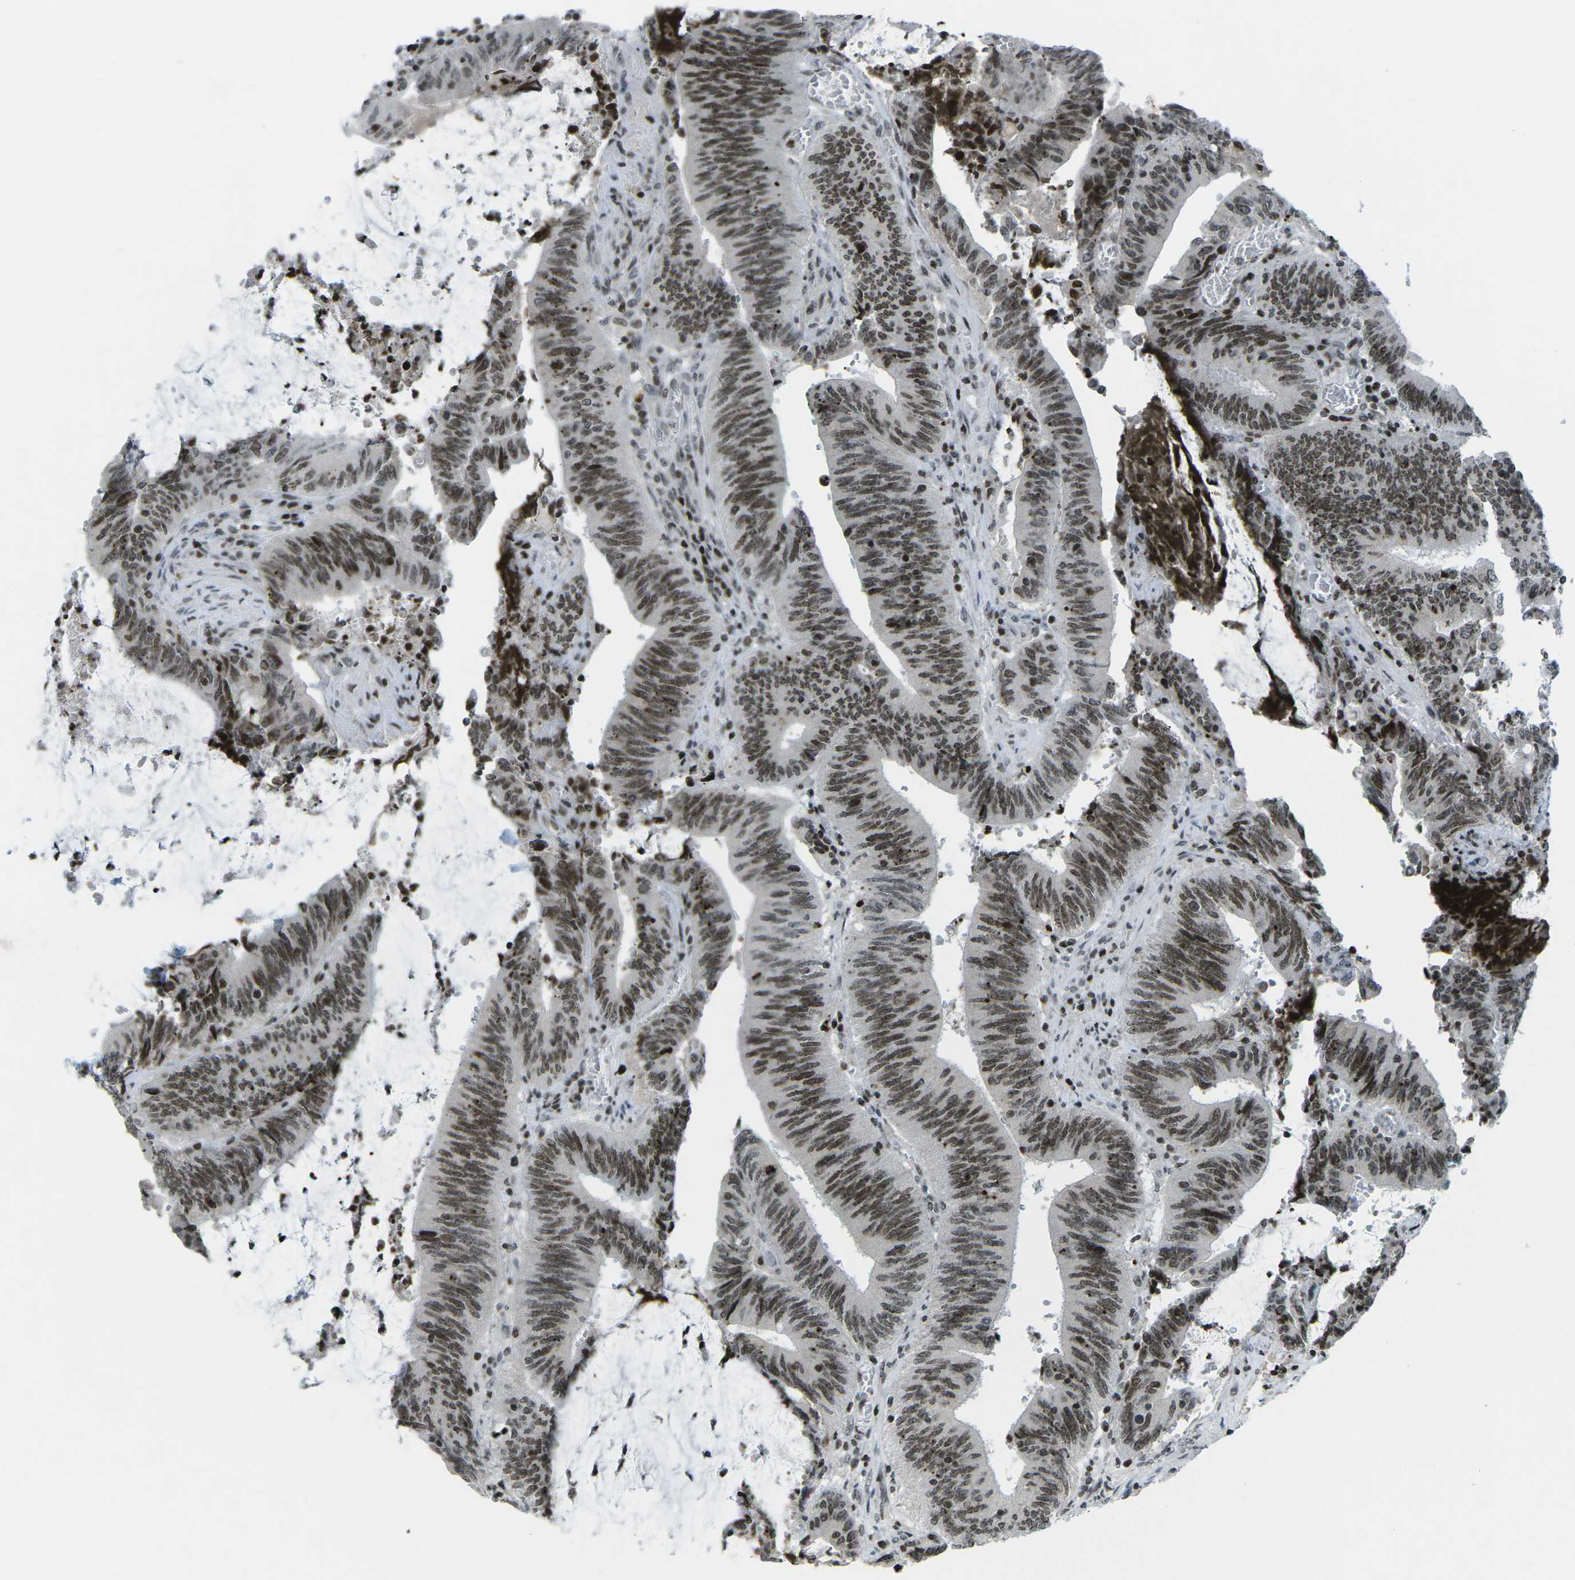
{"staining": {"intensity": "strong", "quantity": ">75%", "location": "nuclear"}, "tissue": "colorectal cancer", "cell_type": "Tumor cells", "image_type": "cancer", "snomed": [{"axis": "morphology", "description": "Normal tissue, NOS"}, {"axis": "morphology", "description": "Adenocarcinoma, NOS"}, {"axis": "topography", "description": "Rectum"}], "caption": "A micrograph of adenocarcinoma (colorectal) stained for a protein shows strong nuclear brown staining in tumor cells.", "gene": "EME1", "patient": {"sex": "female", "age": 66}}